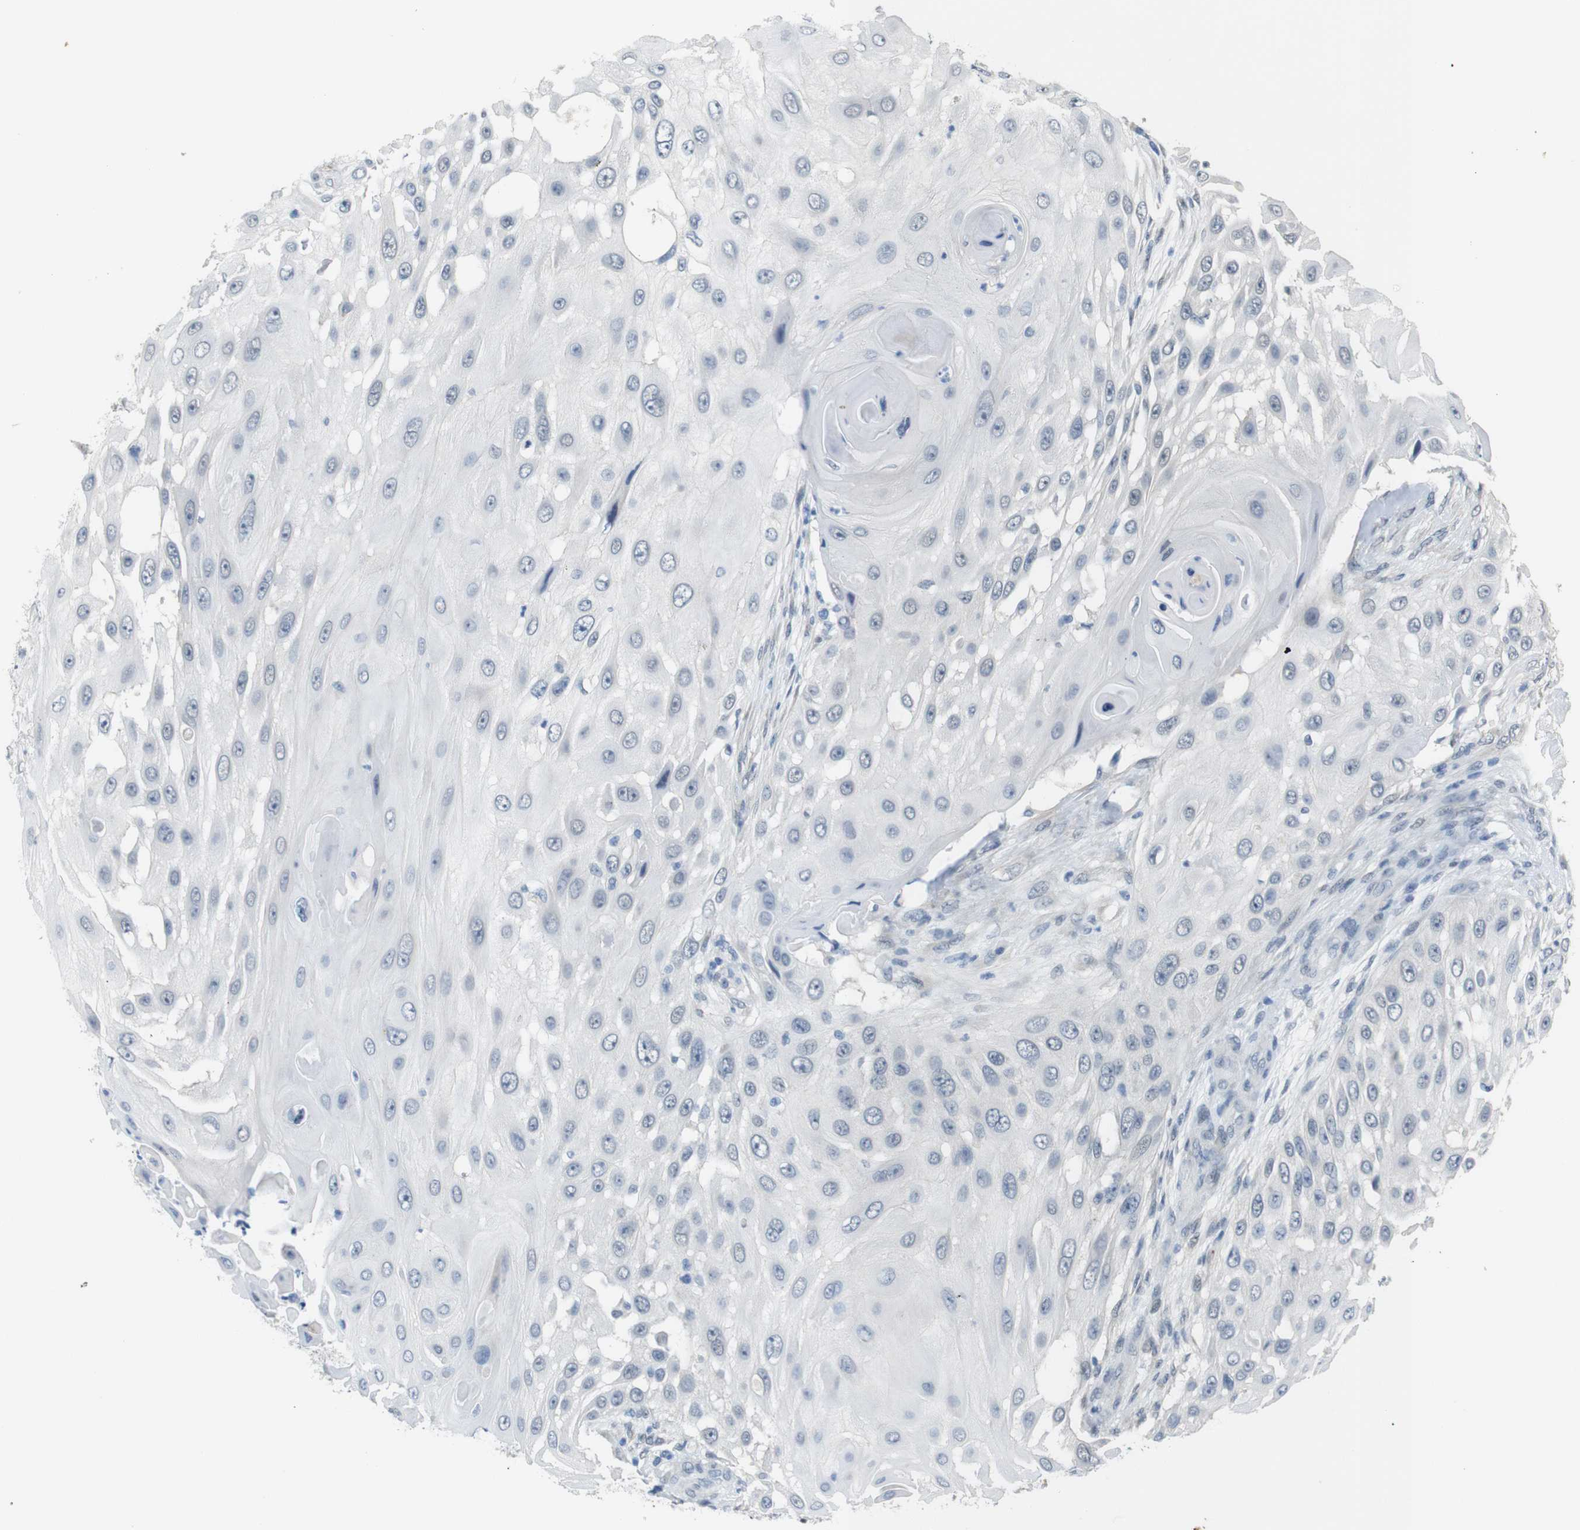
{"staining": {"intensity": "negative", "quantity": "none", "location": "none"}, "tissue": "skin cancer", "cell_type": "Tumor cells", "image_type": "cancer", "snomed": [{"axis": "morphology", "description": "Squamous cell carcinoma, NOS"}, {"axis": "topography", "description": "Skin"}], "caption": "A histopathology image of human skin cancer (squamous cell carcinoma) is negative for staining in tumor cells.", "gene": "GPR158", "patient": {"sex": "female", "age": 44}}